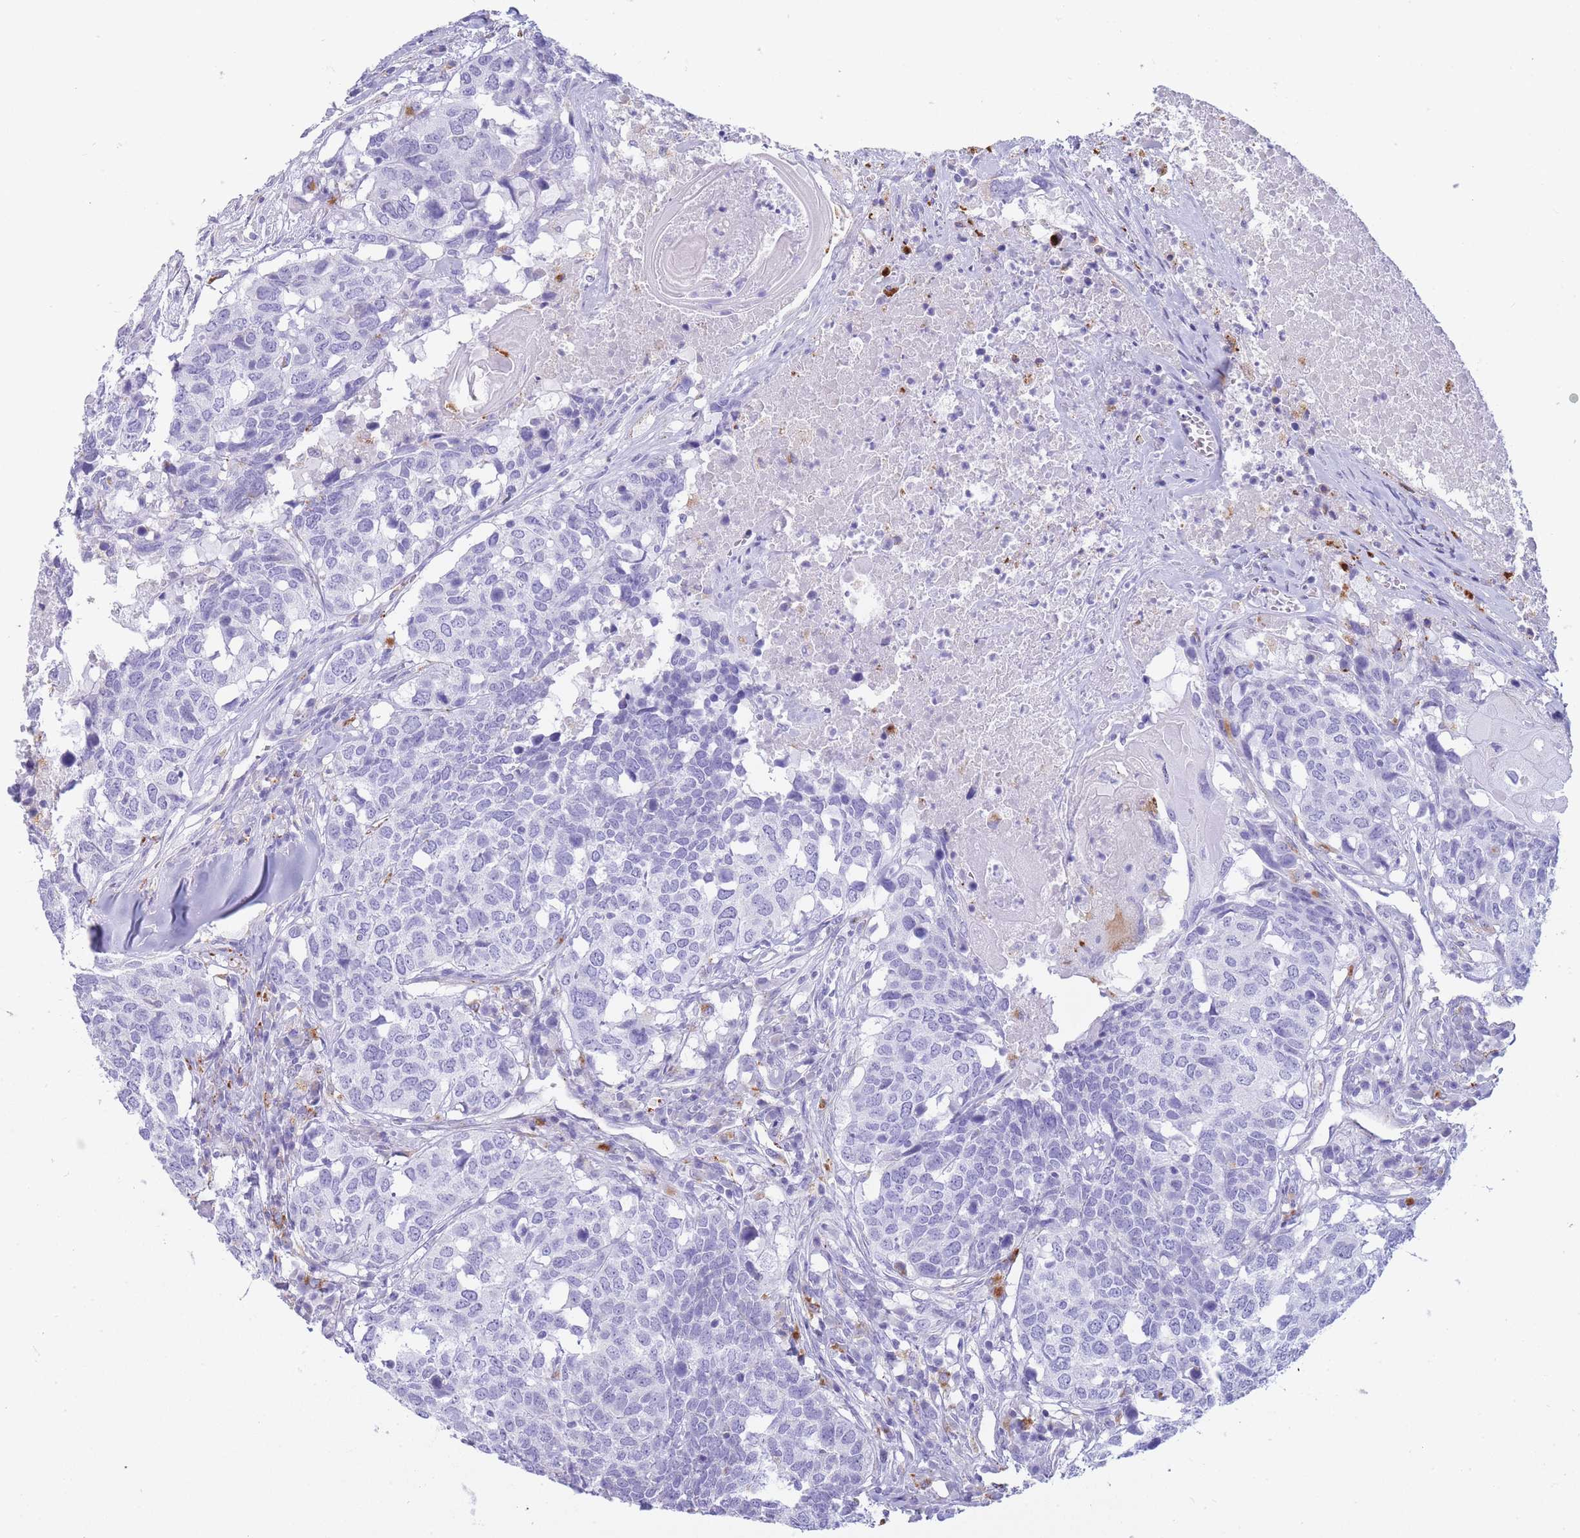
{"staining": {"intensity": "negative", "quantity": "none", "location": "none"}, "tissue": "head and neck cancer", "cell_type": "Tumor cells", "image_type": "cancer", "snomed": [{"axis": "morphology", "description": "Squamous cell carcinoma, NOS"}, {"axis": "topography", "description": "Head-Neck"}], "caption": "The micrograph exhibits no significant staining in tumor cells of head and neck squamous cell carcinoma.", "gene": "GAA", "patient": {"sex": "male", "age": 66}}